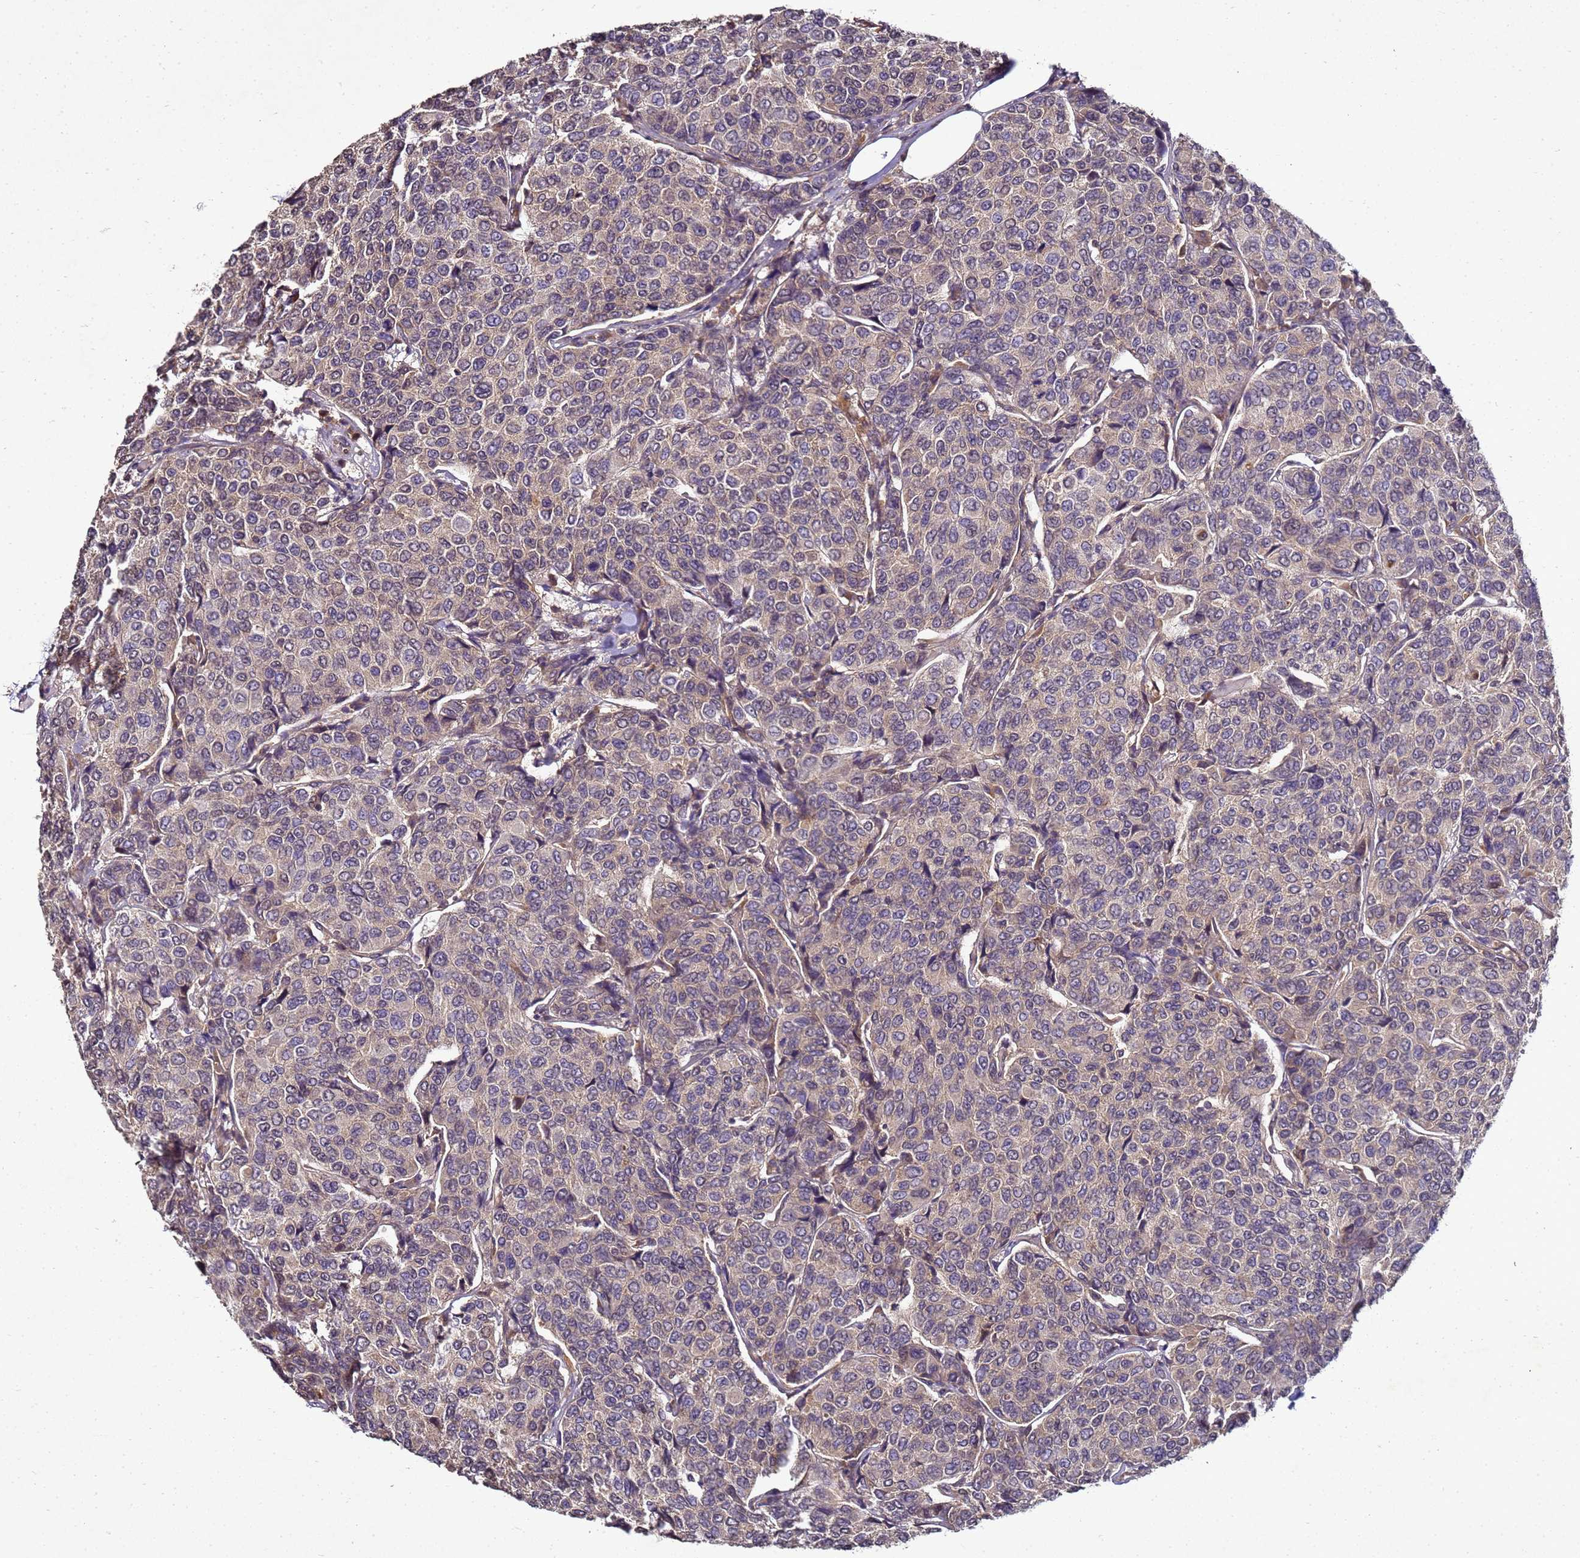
{"staining": {"intensity": "moderate", "quantity": "25%-75%", "location": "cytoplasmic/membranous"}, "tissue": "breast cancer", "cell_type": "Tumor cells", "image_type": "cancer", "snomed": [{"axis": "morphology", "description": "Duct carcinoma"}, {"axis": "topography", "description": "Breast"}], "caption": "Moderate cytoplasmic/membranous positivity is identified in approximately 25%-75% of tumor cells in infiltrating ductal carcinoma (breast).", "gene": "ANKRD17", "patient": {"sex": "female", "age": 55}}